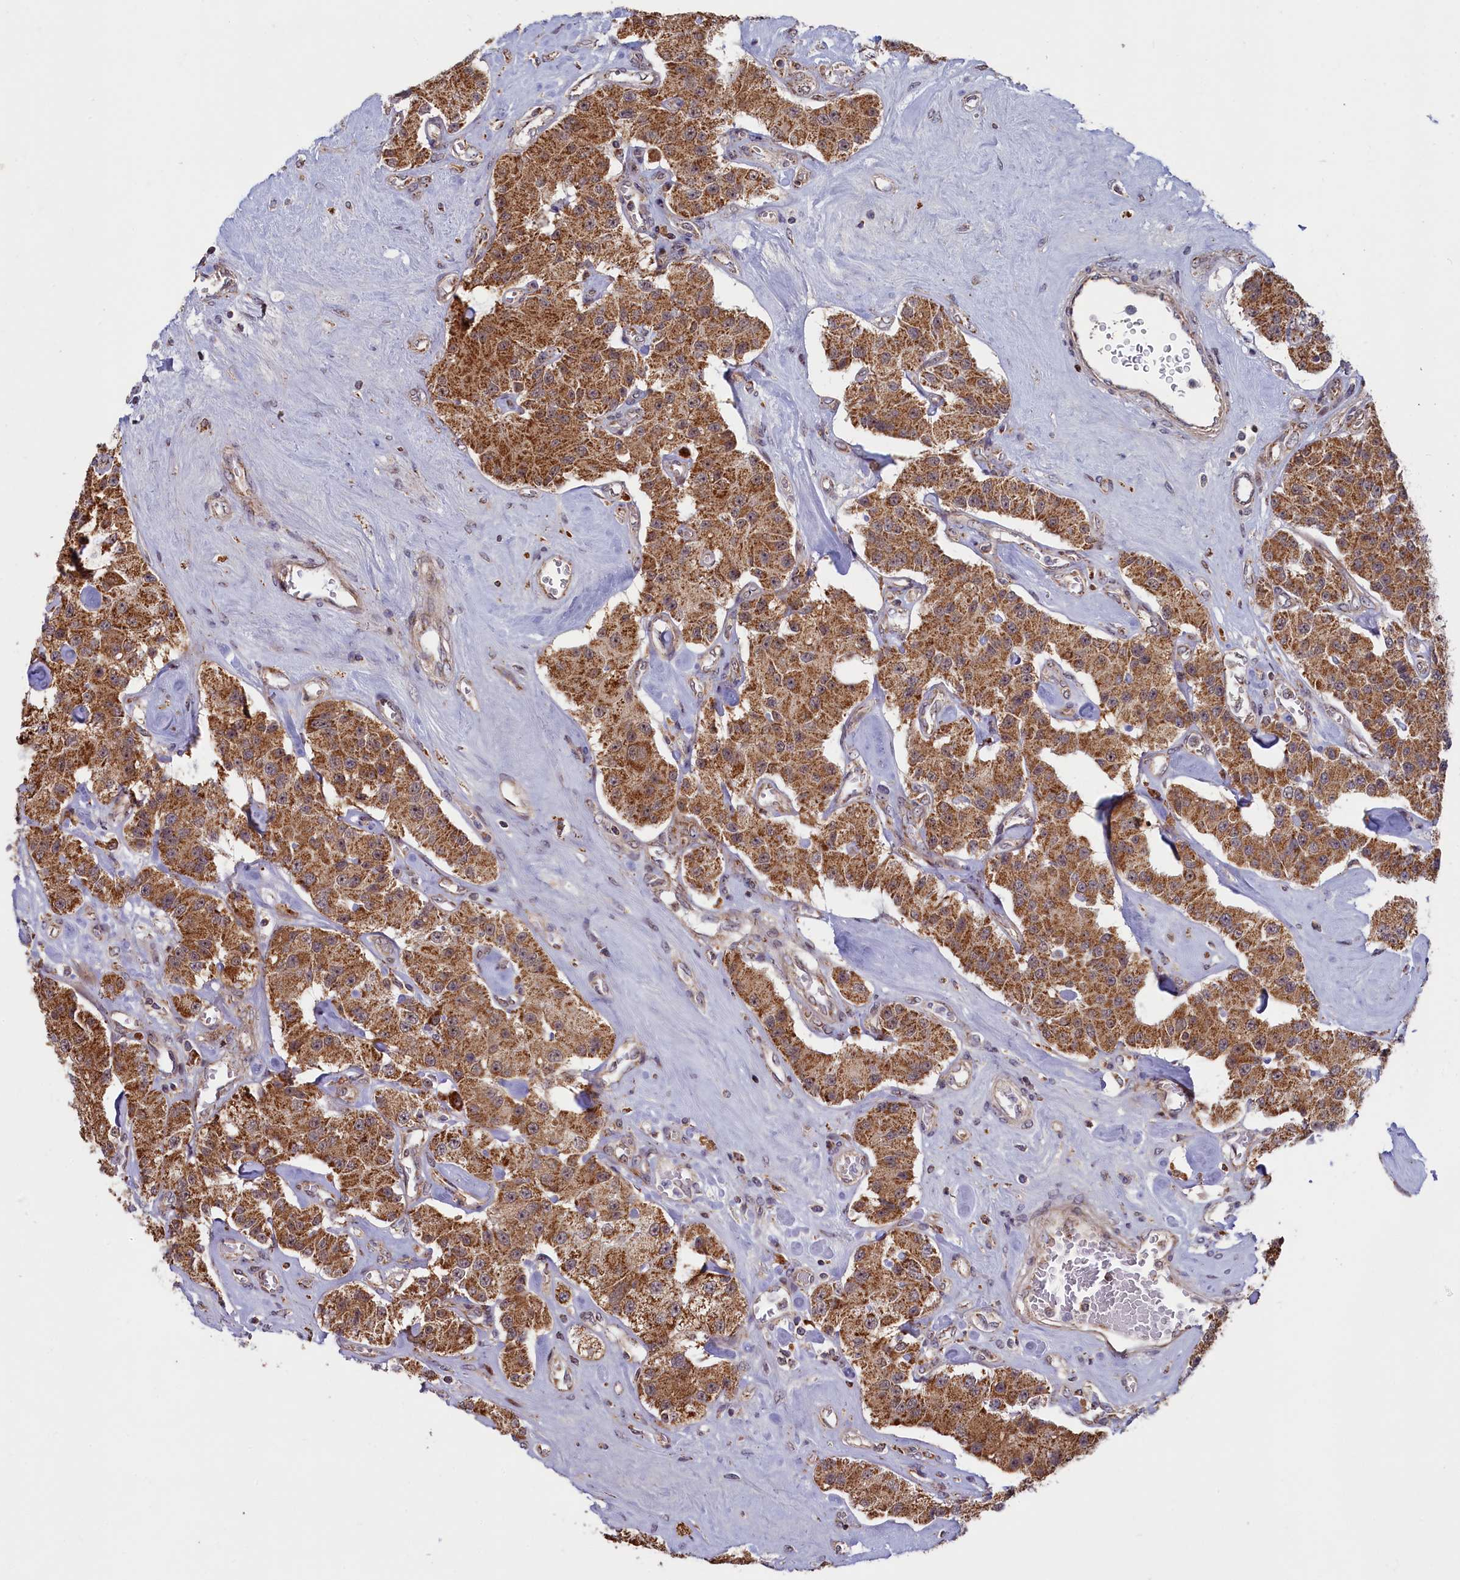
{"staining": {"intensity": "moderate", "quantity": ">75%", "location": "cytoplasmic/membranous"}, "tissue": "carcinoid", "cell_type": "Tumor cells", "image_type": "cancer", "snomed": [{"axis": "morphology", "description": "Carcinoid, malignant, NOS"}, {"axis": "topography", "description": "Pancreas"}], "caption": "Immunohistochemical staining of human carcinoid (malignant) shows medium levels of moderate cytoplasmic/membranous staining in about >75% of tumor cells. (DAB (3,3'-diaminobenzidine) = brown stain, brightfield microscopy at high magnification).", "gene": "DUS3L", "patient": {"sex": "male", "age": 41}}